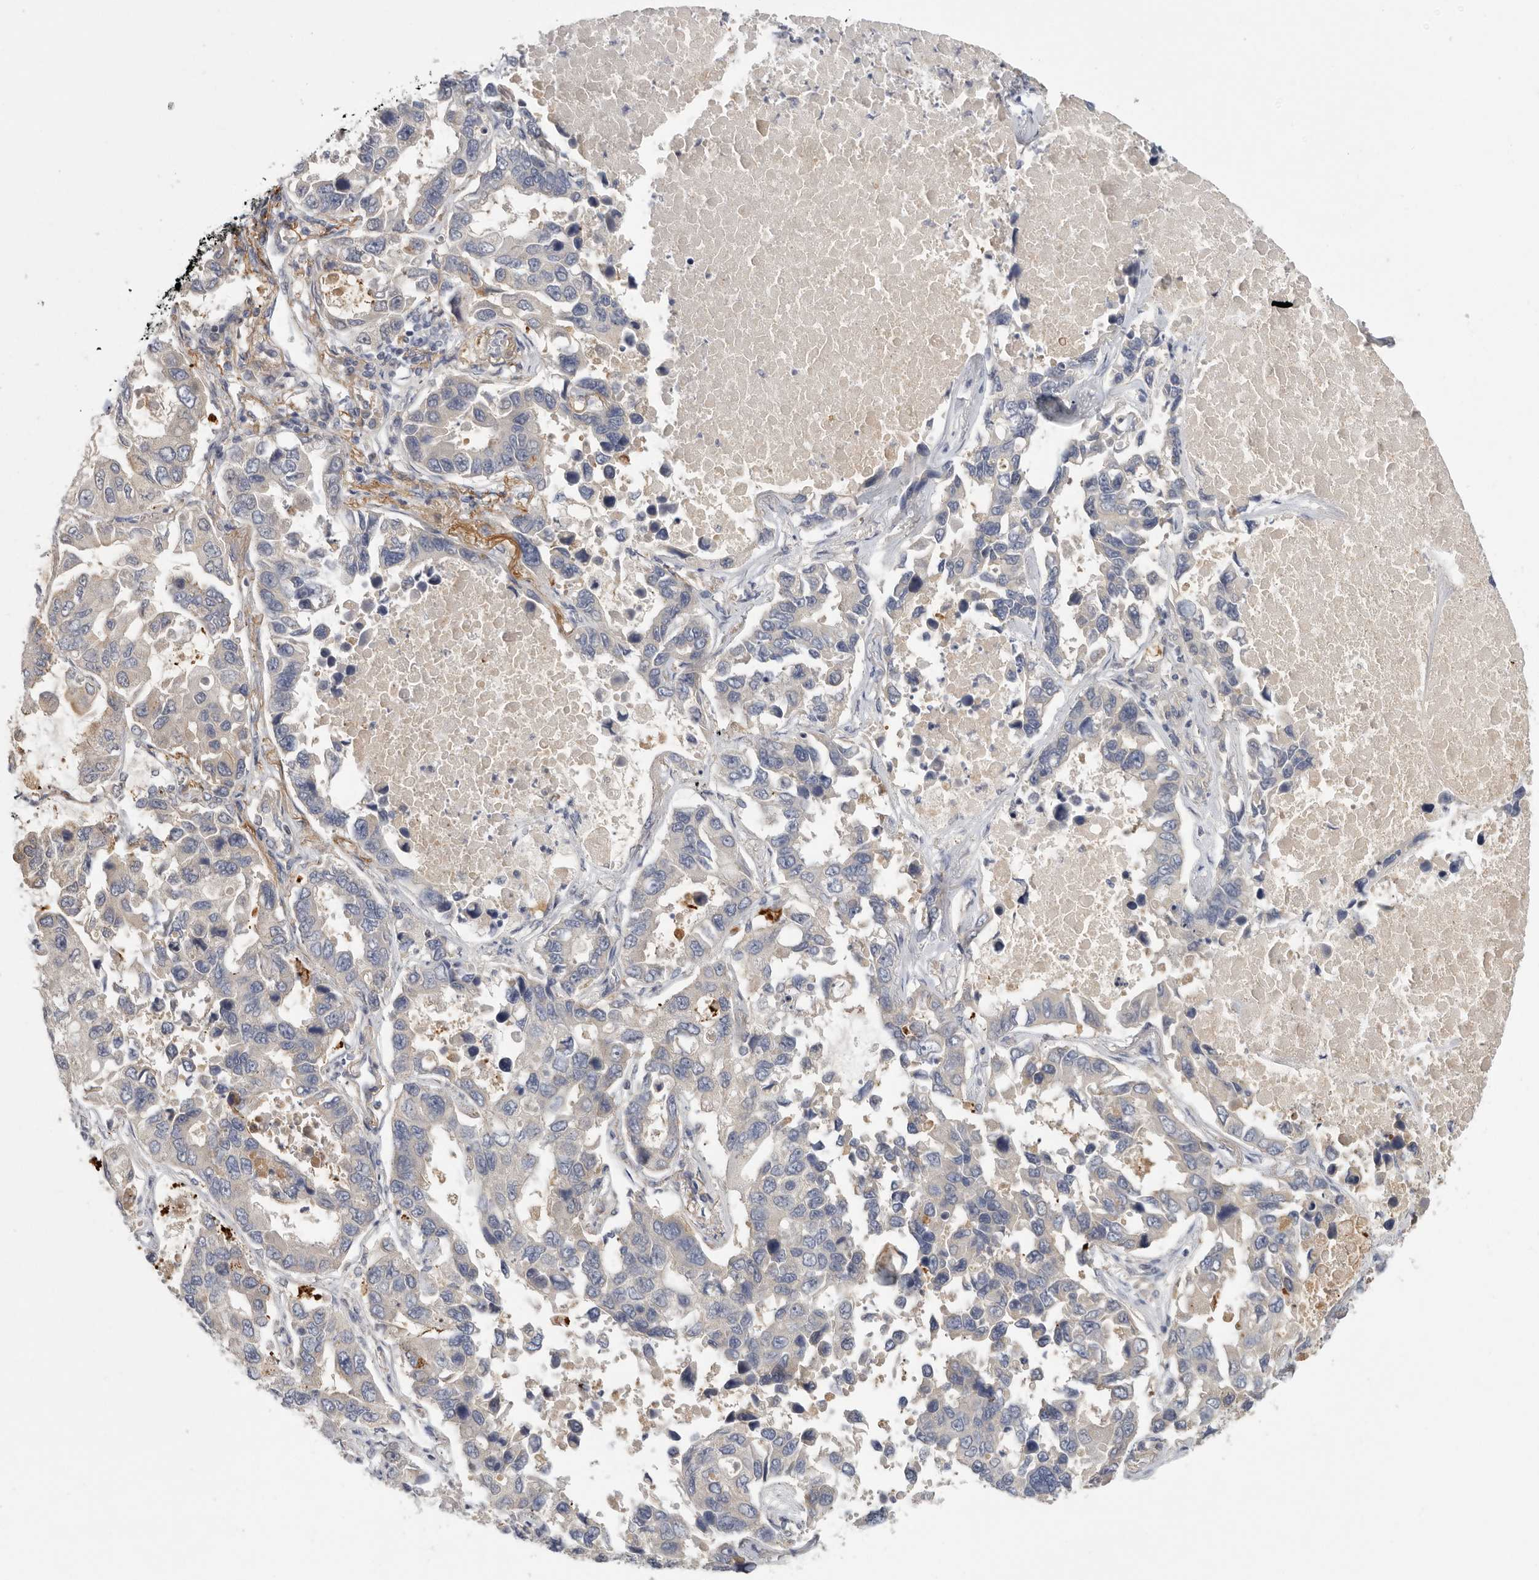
{"staining": {"intensity": "weak", "quantity": "<25%", "location": "cytoplasmic/membranous"}, "tissue": "lung cancer", "cell_type": "Tumor cells", "image_type": "cancer", "snomed": [{"axis": "morphology", "description": "Adenocarcinoma, NOS"}, {"axis": "topography", "description": "Lung"}], "caption": "Immunohistochemistry of lung cancer (adenocarcinoma) demonstrates no expression in tumor cells. (DAB IHC visualized using brightfield microscopy, high magnification).", "gene": "CFAP298", "patient": {"sex": "male", "age": 64}}